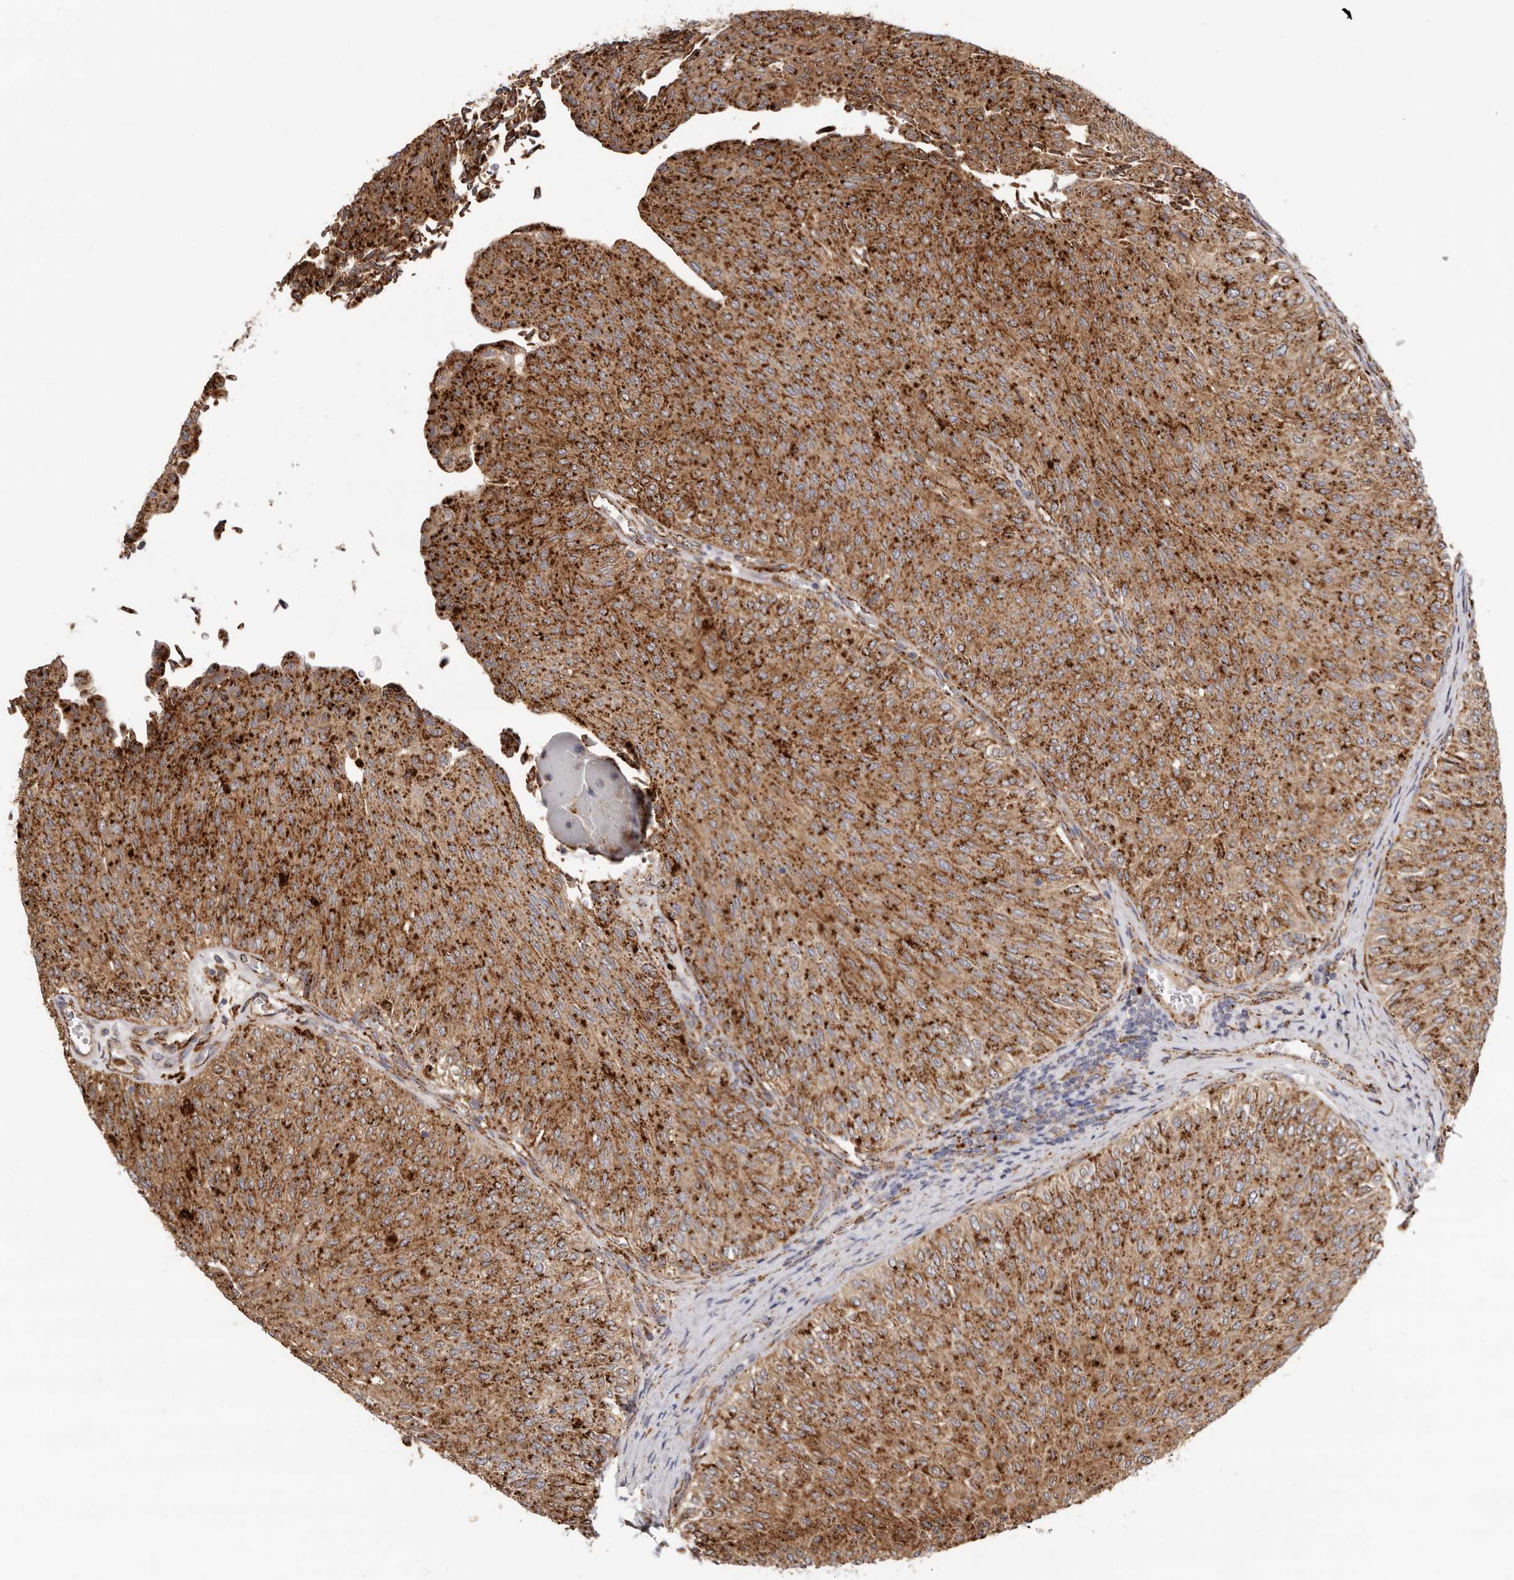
{"staining": {"intensity": "strong", "quantity": ">75%", "location": "cytoplasmic/membranous"}, "tissue": "urothelial cancer", "cell_type": "Tumor cells", "image_type": "cancer", "snomed": [{"axis": "morphology", "description": "Urothelial carcinoma, Low grade"}, {"axis": "topography", "description": "Urinary bladder"}], "caption": "Urothelial carcinoma (low-grade) stained with DAB (3,3'-diaminobenzidine) immunohistochemistry (IHC) demonstrates high levels of strong cytoplasmic/membranous positivity in approximately >75% of tumor cells.", "gene": "GRN", "patient": {"sex": "male", "age": 78}}